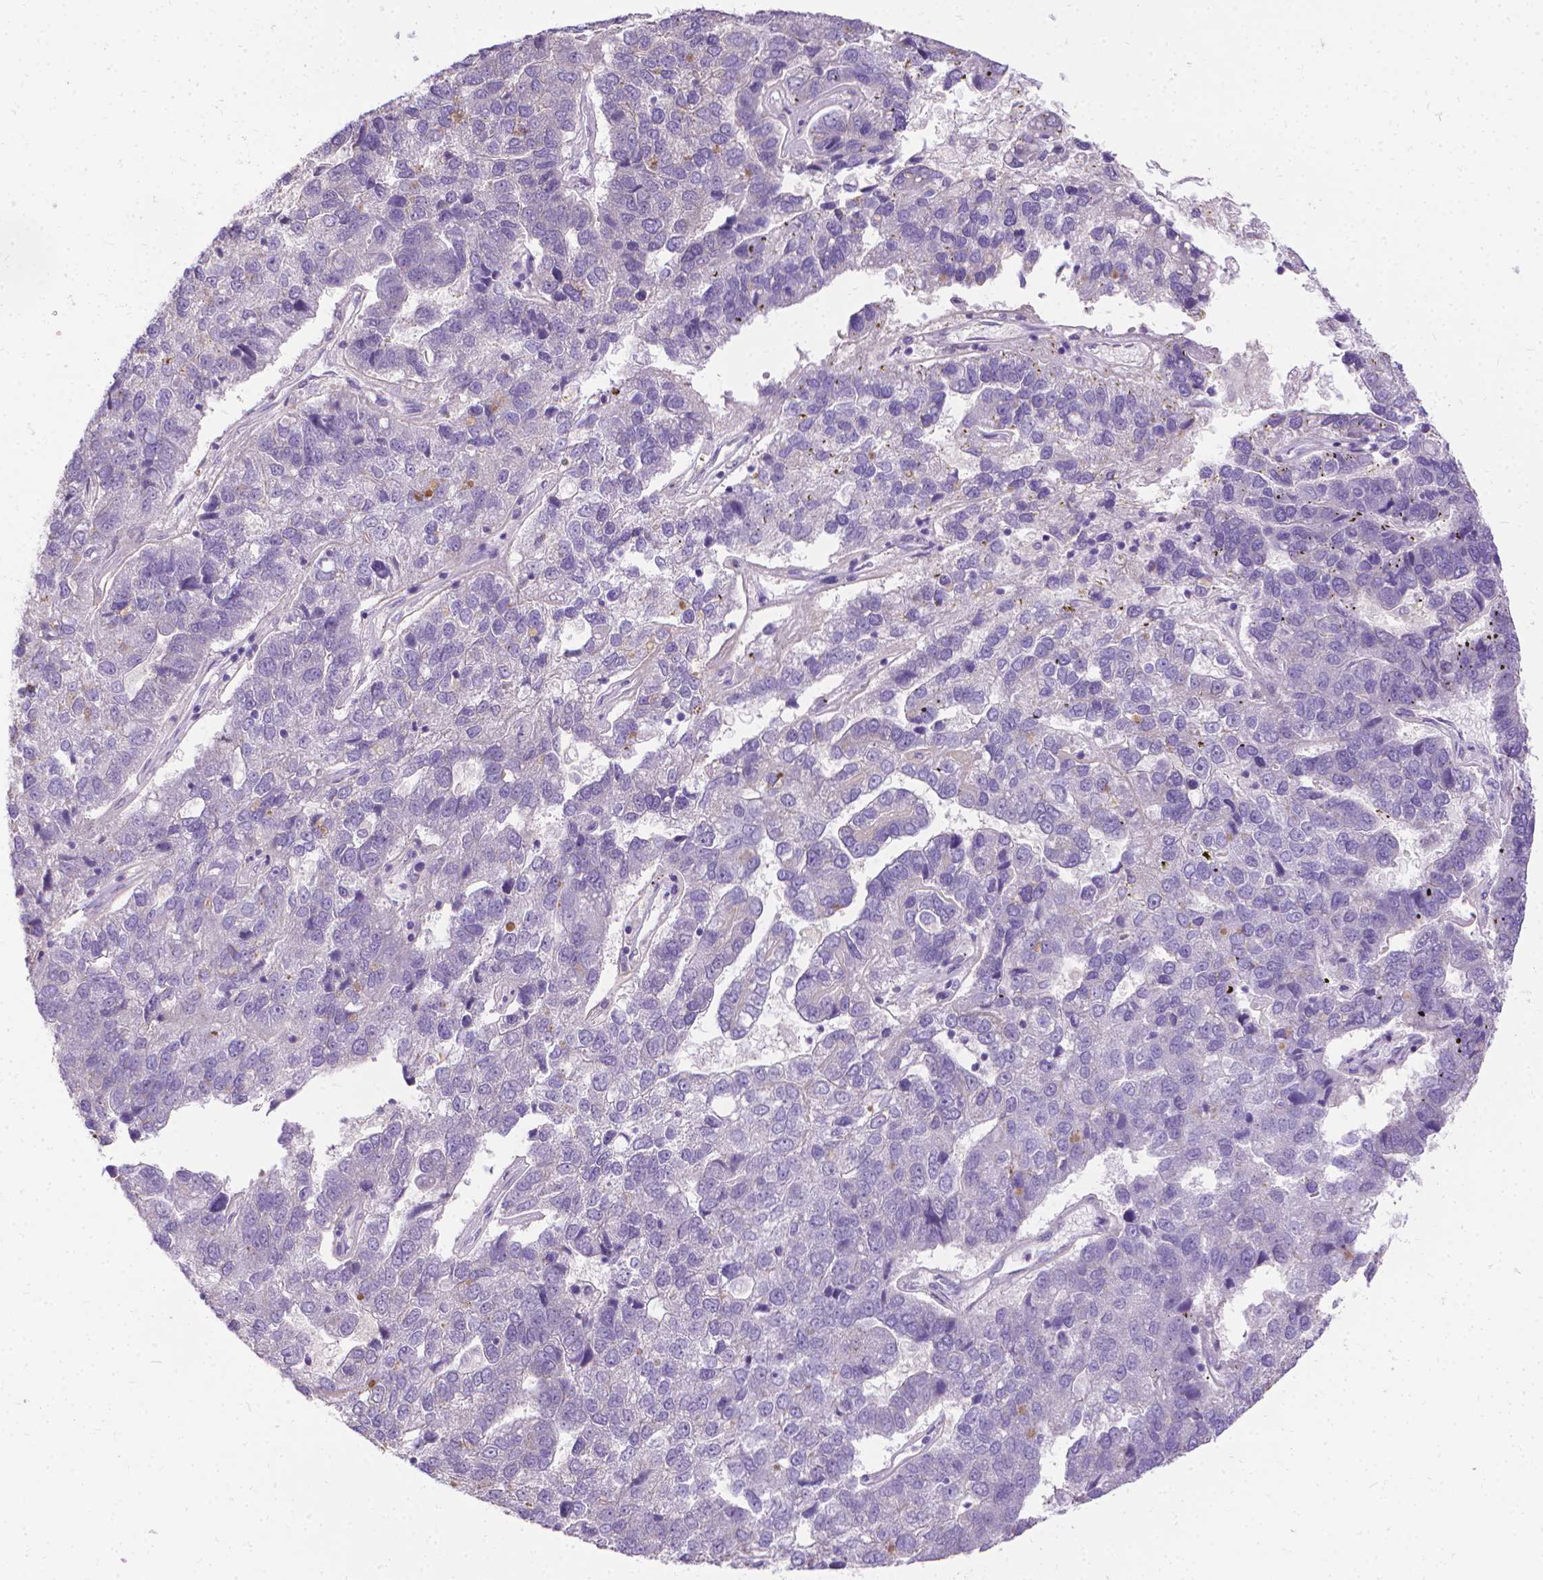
{"staining": {"intensity": "negative", "quantity": "none", "location": "none"}, "tissue": "pancreatic cancer", "cell_type": "Tumor cells", "image_type": "cancer", "snomed": [{"axis": "morphology", "description": "Adenocarcinoma, NOS"}, {"axis": "topography", "description": "Pancreas"}], "caption": "Tumor cells are negative for protein expression in human pancreatic adenocarcinoma. The staining is performed using DAB brown chromogen with nuclei counter-stained in using hematoxylin.", "gene": "CFAP299", "patient": {"sex": "female", "age": 61}}